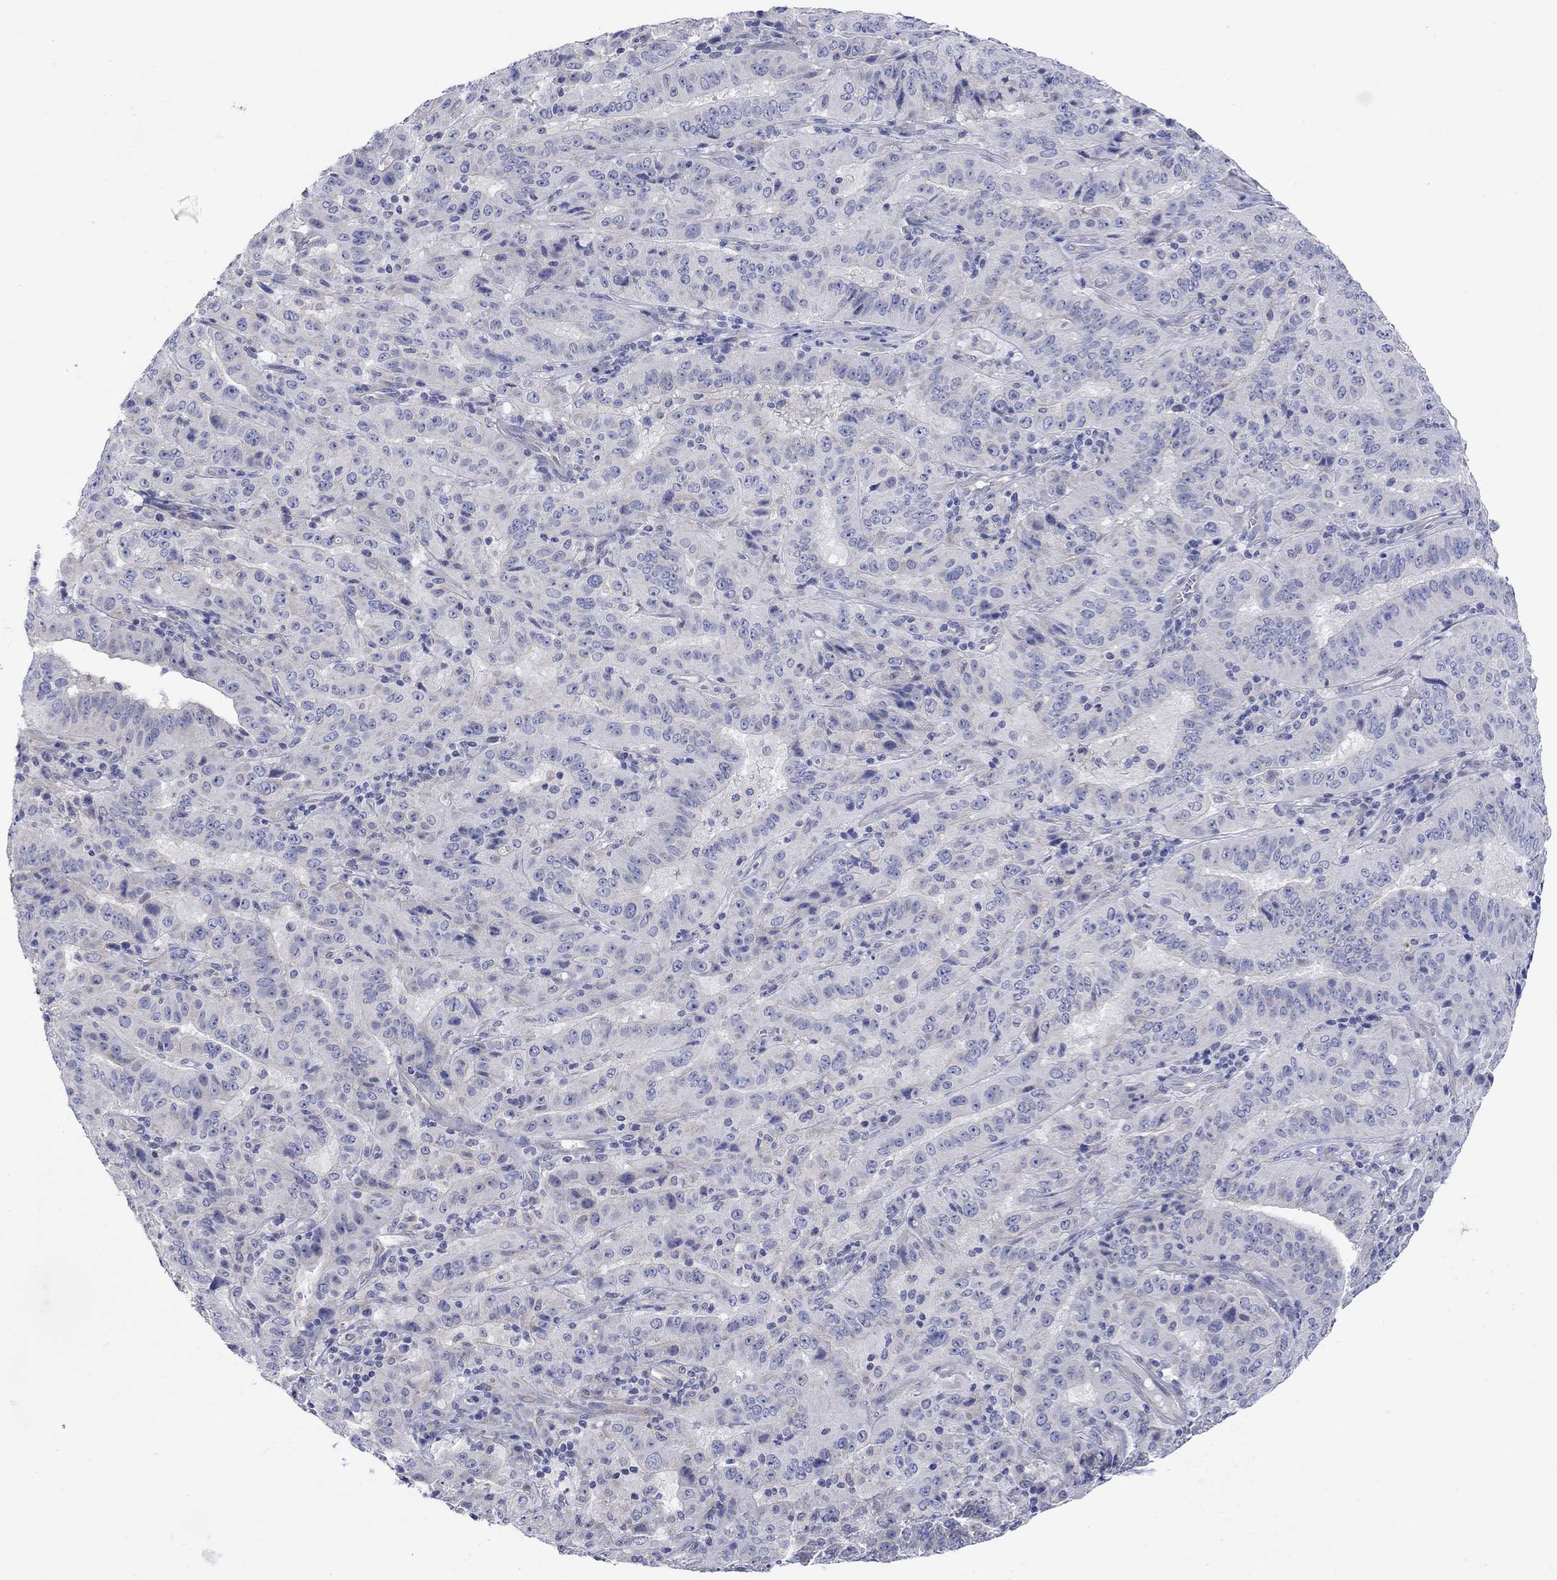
{"staining": {"intensity": "negative", "quantity": "none", "location": "none"}, "tissue": "pancreatic cancer", "cell_type": "Tumor cells", "image_type": "cancer", "snomed": [{"axis": "morphology", "description": "Adenocarcinoma, NOS"}, {"axis": "topography", "description": "Pancreas"}], "caption": "This is an immunohistochemistry photomicrograph of human adenocarcinoma (pancreatic). There is no staining in tumor cells.", "gene": "KRT222", "patient": {"sex": "male", "age": 63}}